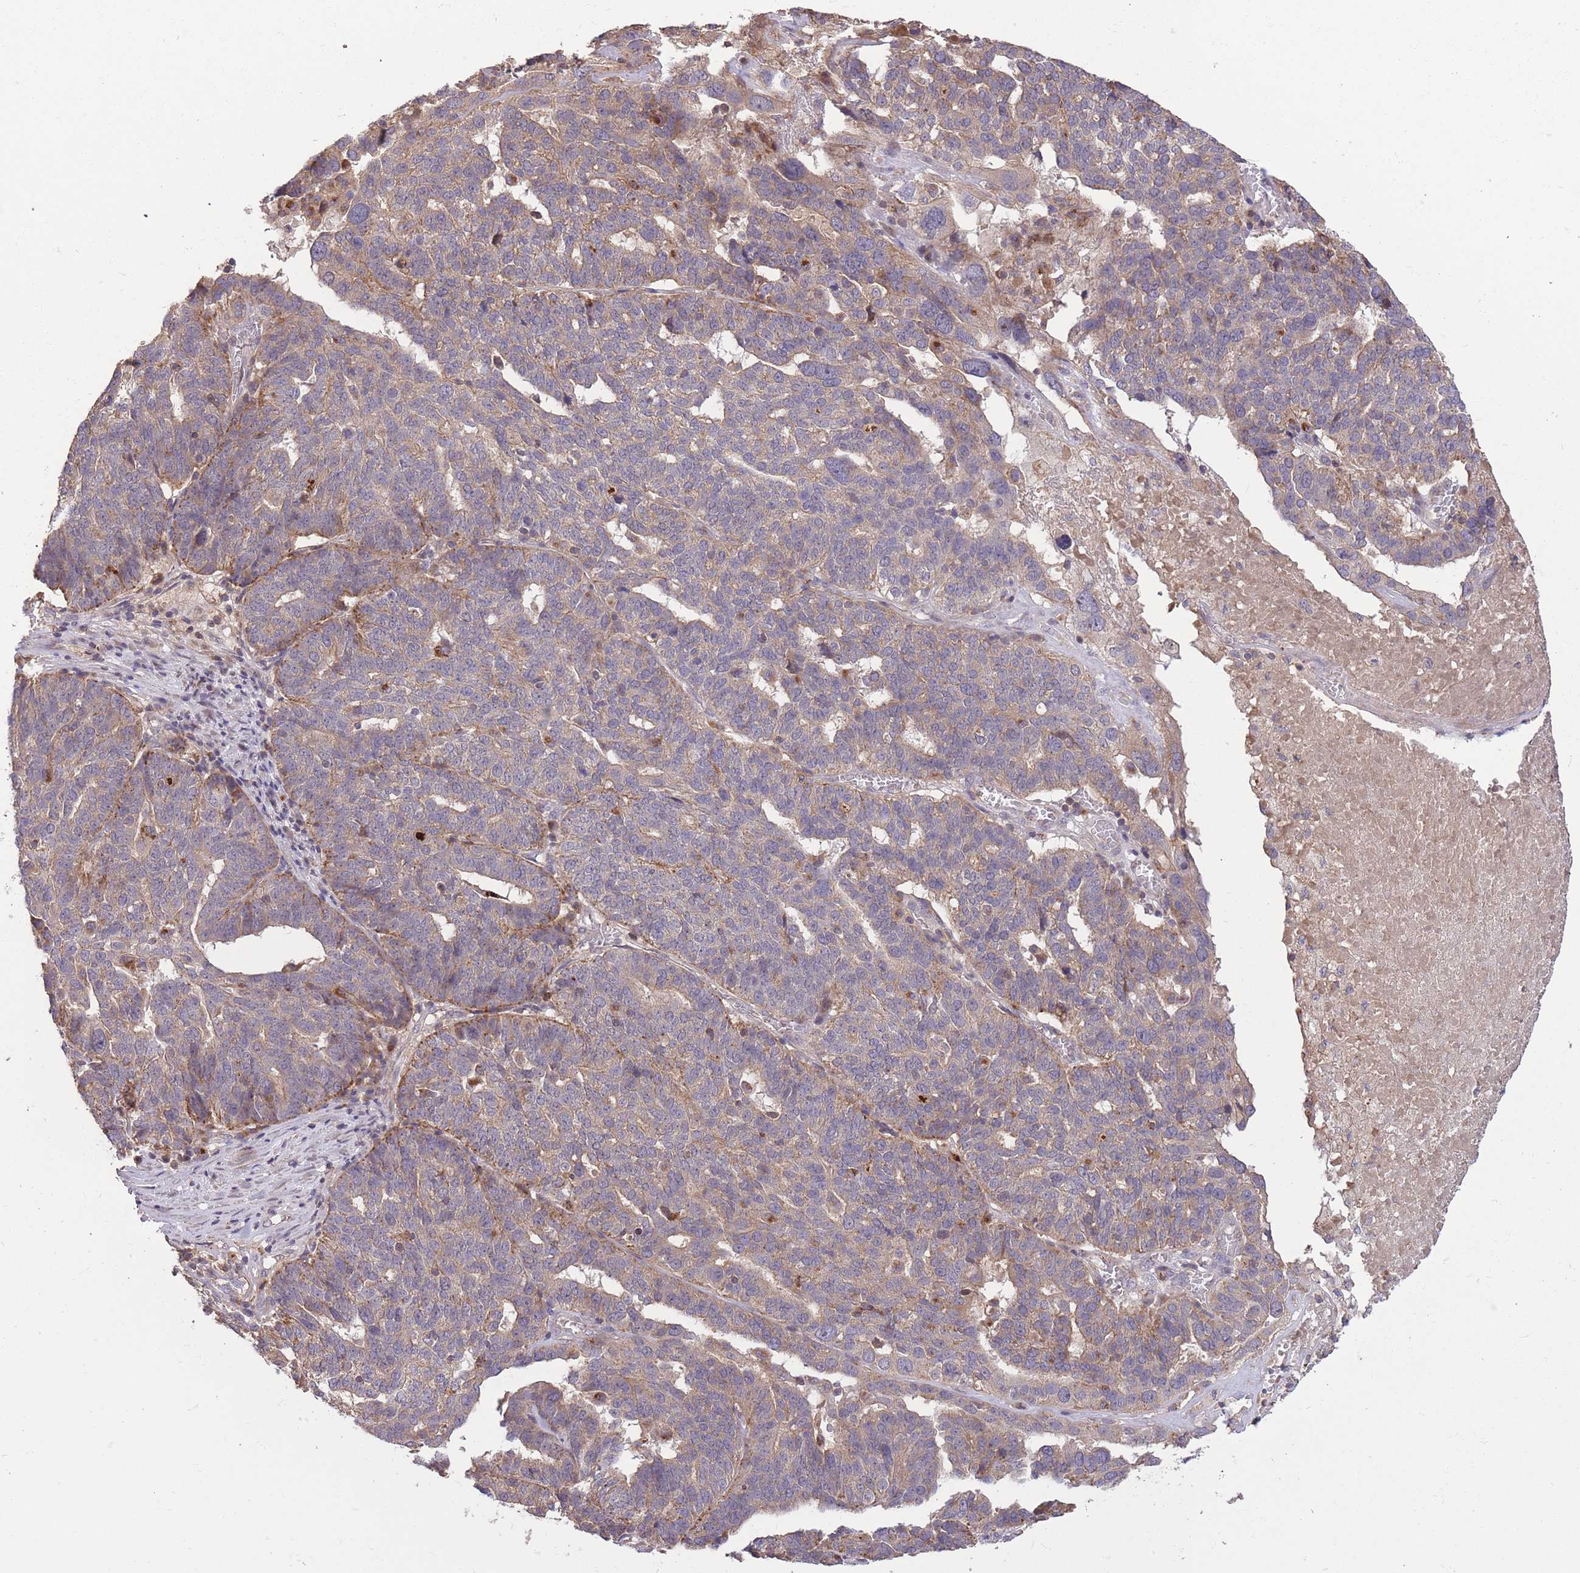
{"staining": {"intensity": "moderate", "quantity": "25%-75%", "location": "cytoplasmic/membranous"}, "tissue": "ovarian cancer", "cell_type": "Tumor cells", "image_type": "cancer", "snomed": [{"axis": "morphology", "description": "Cystadenocarcinoma, serous, NOS"}, {"axis": "topography", "description": "Ovary"}], "caption": "Protein staining displays moderate cytoplasmic/membranous positivity in about 25%-75% of tumor cells in ovarian cancer.", "gene": "POLR3F", "patient": {"sex": "female", "age": 59}}